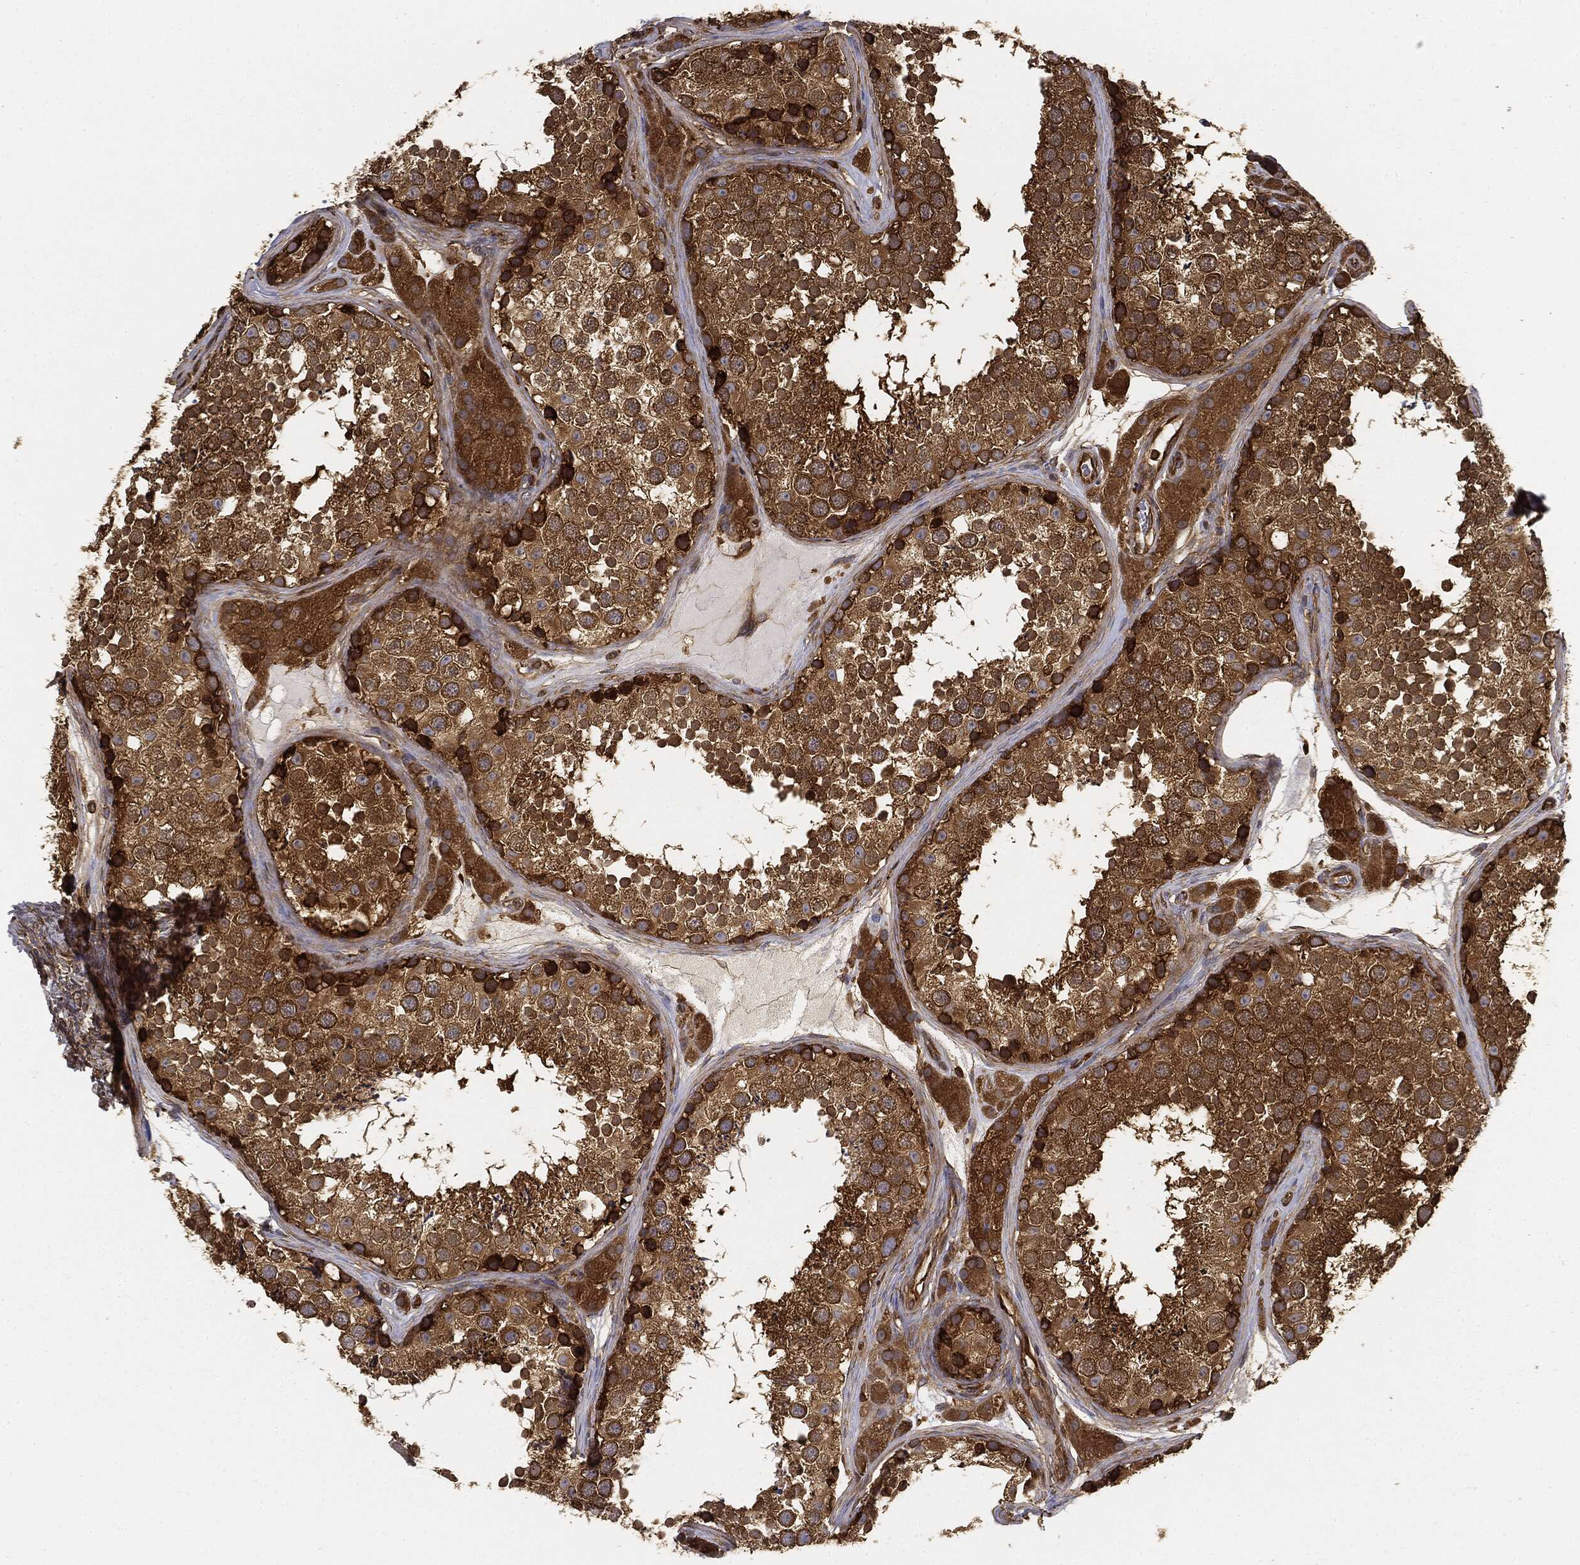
{"staining": {"intensity": "strong", "quantity": "25%-75%", "location": "cytoplasmic/membranous"}, "tissue": "testis", "cell_type": "Cells in seminiferous ducts", "image_type": "normal", "snomed": [{"axis": "morphology", "description": "Normal tissue, NOS"}, {"axis": "topography", "description": "Testis"}], "caption": "High-power microscopy captured an immunohistochemistry micrograph of normal testis, revealing strong cytoplasmic/membranous positivity in approximately 25%-75% of cells in seminiferous ducts.", "gene": "WDR1", "patient": {"sex": "male", "age": 41}}